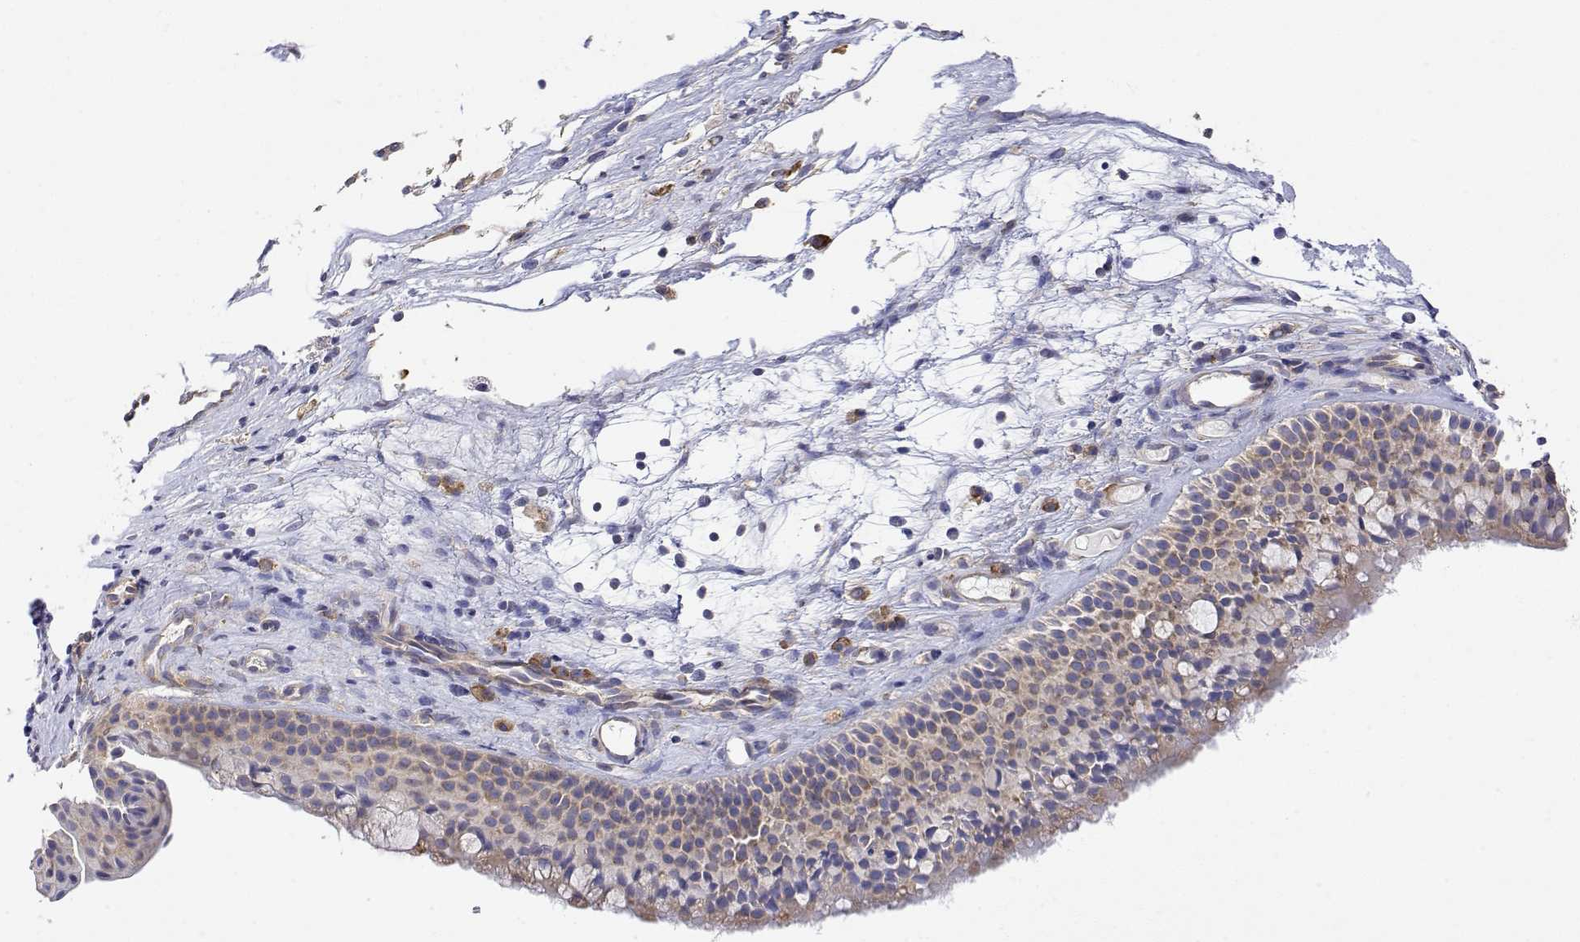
{"staining": {"intensity": "moderate", "quantity": ">75%", "location": "cytoplasmic/membranous"}, "tissue": "nasopharynx", "cell_type": "Respiratory epithelial cells", "image_type": "normal", "snomed": [{"axis": "morphology", "description": "Normal tissue, NOS"}, {"axis": "topography", "description": "Nasopharynx"}], "caption": "A brown stain highlights moderate cytoplasmic/membranous expression of a protein in respiratory epithelial cells of benign human nasopharynx. The staining is performed using DAB brown chromogen to label protein expression. The nuclei are counter-stained blue using hematoxylin.", "gene": "EEF1G", "patient": {"sex": "male", "age": 68}}